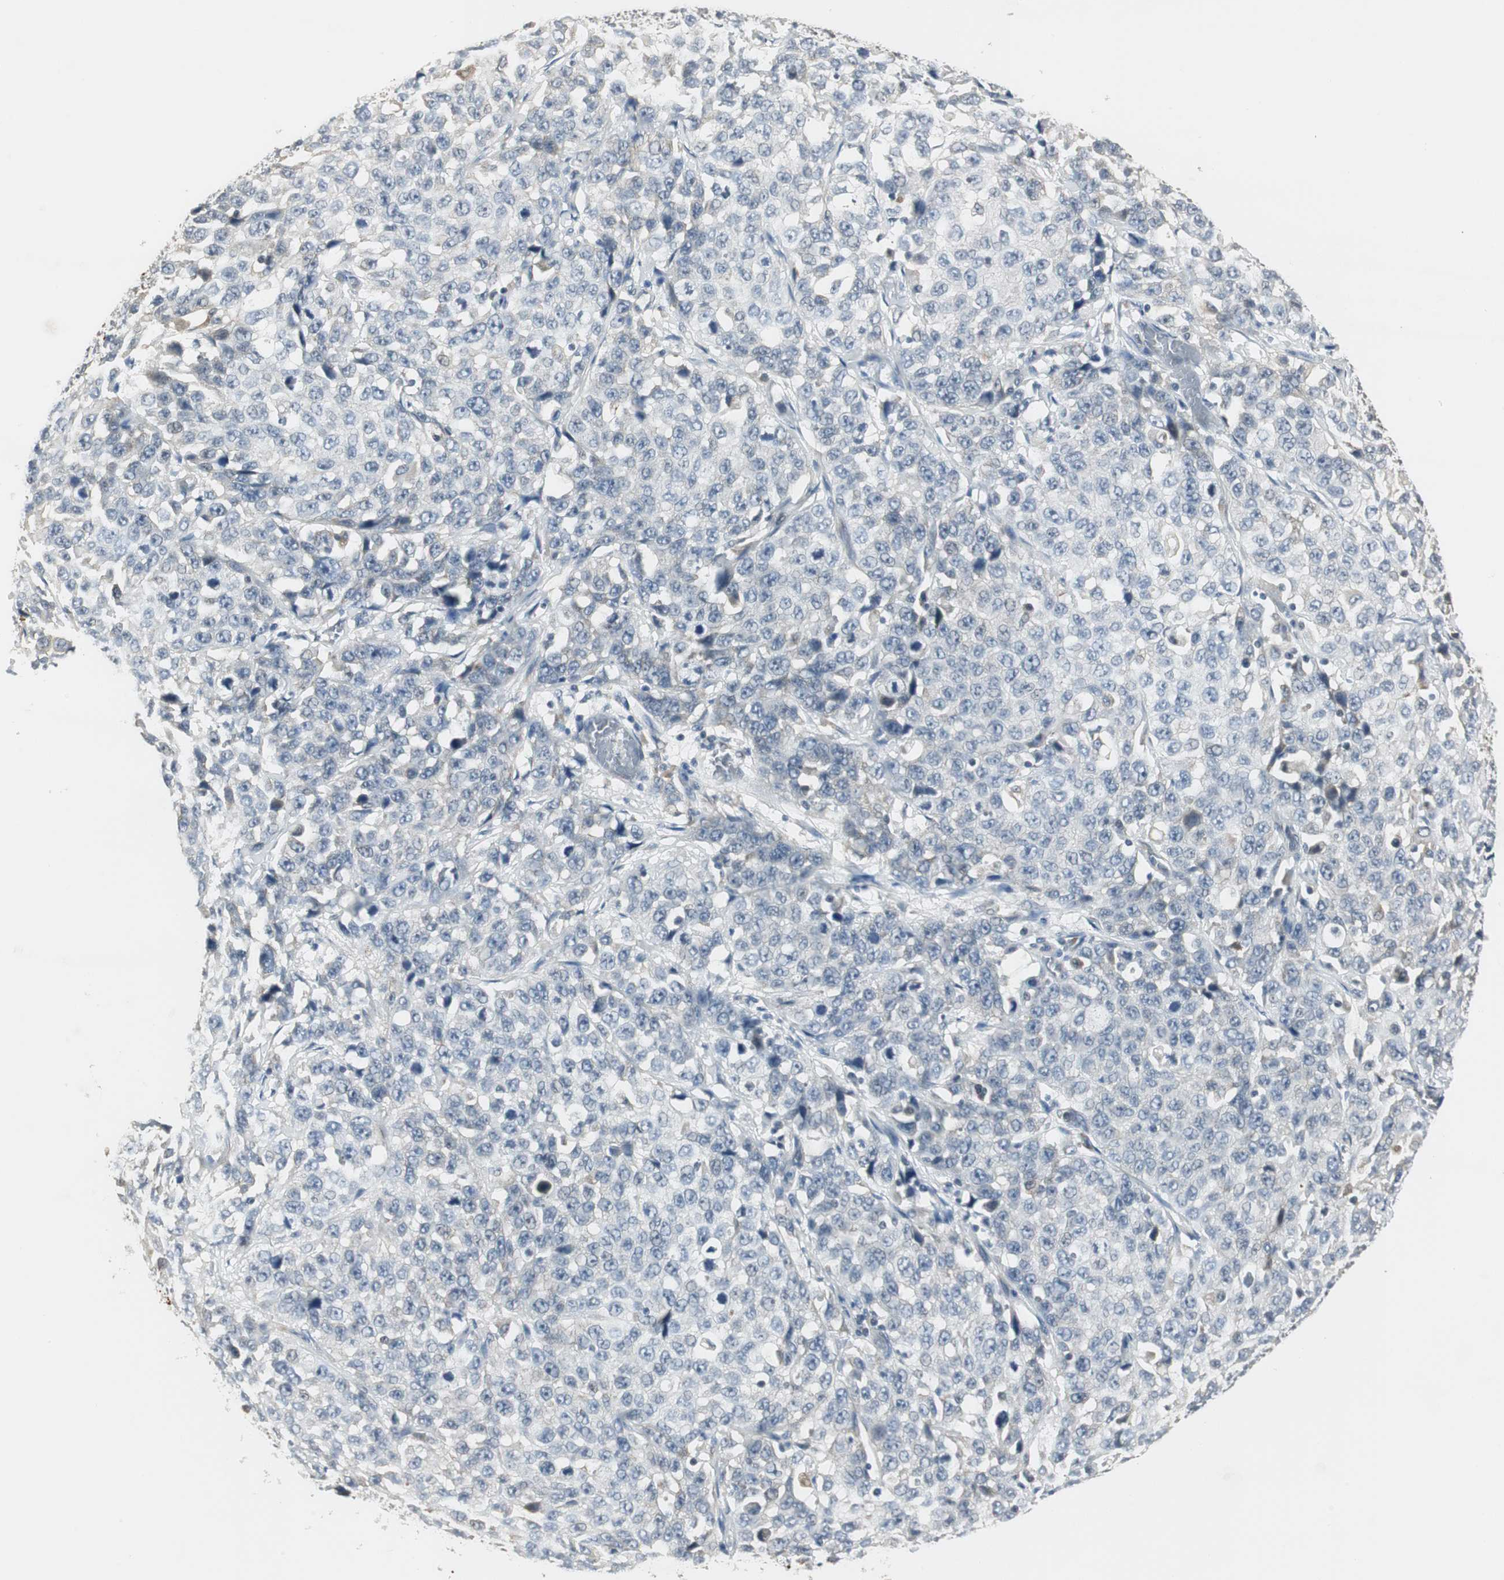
{"staining": {"intensity": "negative", "quantity": "none", "location": "none"}, "tissue": "stomach cancer", "cell_type": "Tumor cells", "image_type": "cancer", "snomed": [{"axis": "morphology", "description": "Normal tissue, NOS"}, {"axis": "morphology", "description": "Adenocarcinoma, NOS"}, {"axis": "topography", "description": "Stomach"}], "caption": "An immunohistochemistry photomicrograph of stomach adenocarcinoma is shown. There is no staining in tumor cells of stomach adenocarcinoma.", "gene": "CCT5", "patient": {"sex": "male", "age": 48}}